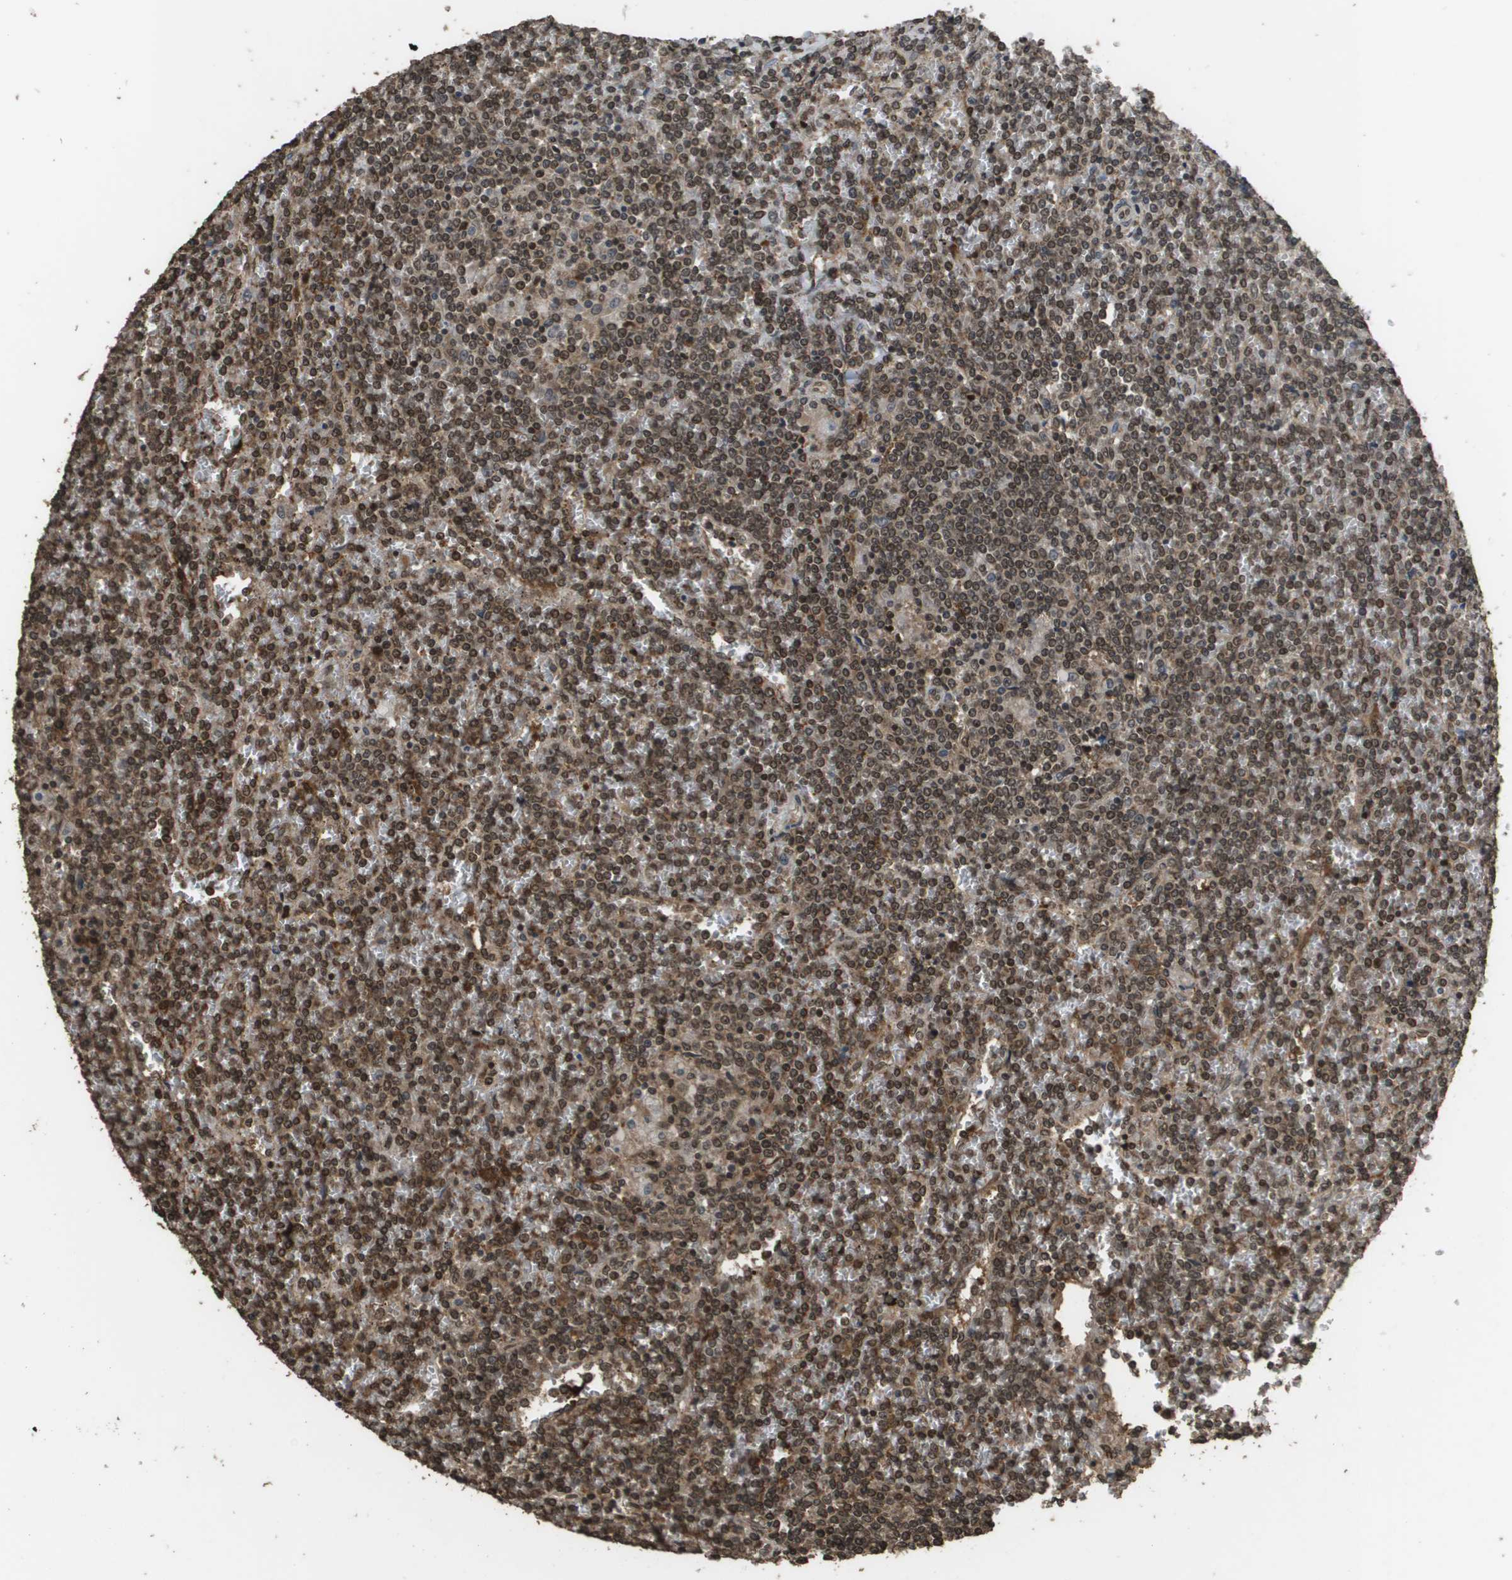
{"staining": {"intensity": "moderate", "quantity": ">75%", "location": "cytoplasmic/membranous,nuclear"}, "tissue": "lymphoma", "cell_type": "Tumor cells", "image_type": "cancer", "snomed": [{"axis": "morphology", "description": "Malignant lymphoma, non-Hodgkin's type, Low grade"}, {"axis": "topography", "description": "Spleen"}], "caption": "The photomicrograph reveals immunohistochemical staining of low-grade malignant lymphoma, non-Hodgkin's type. There is moderate cytoplasmic/membranous and nuclear expression is identified in approximately >75% of tumor cells.", "gene": "AXIN2", "patient": {"sex": "female", "age": 19}}